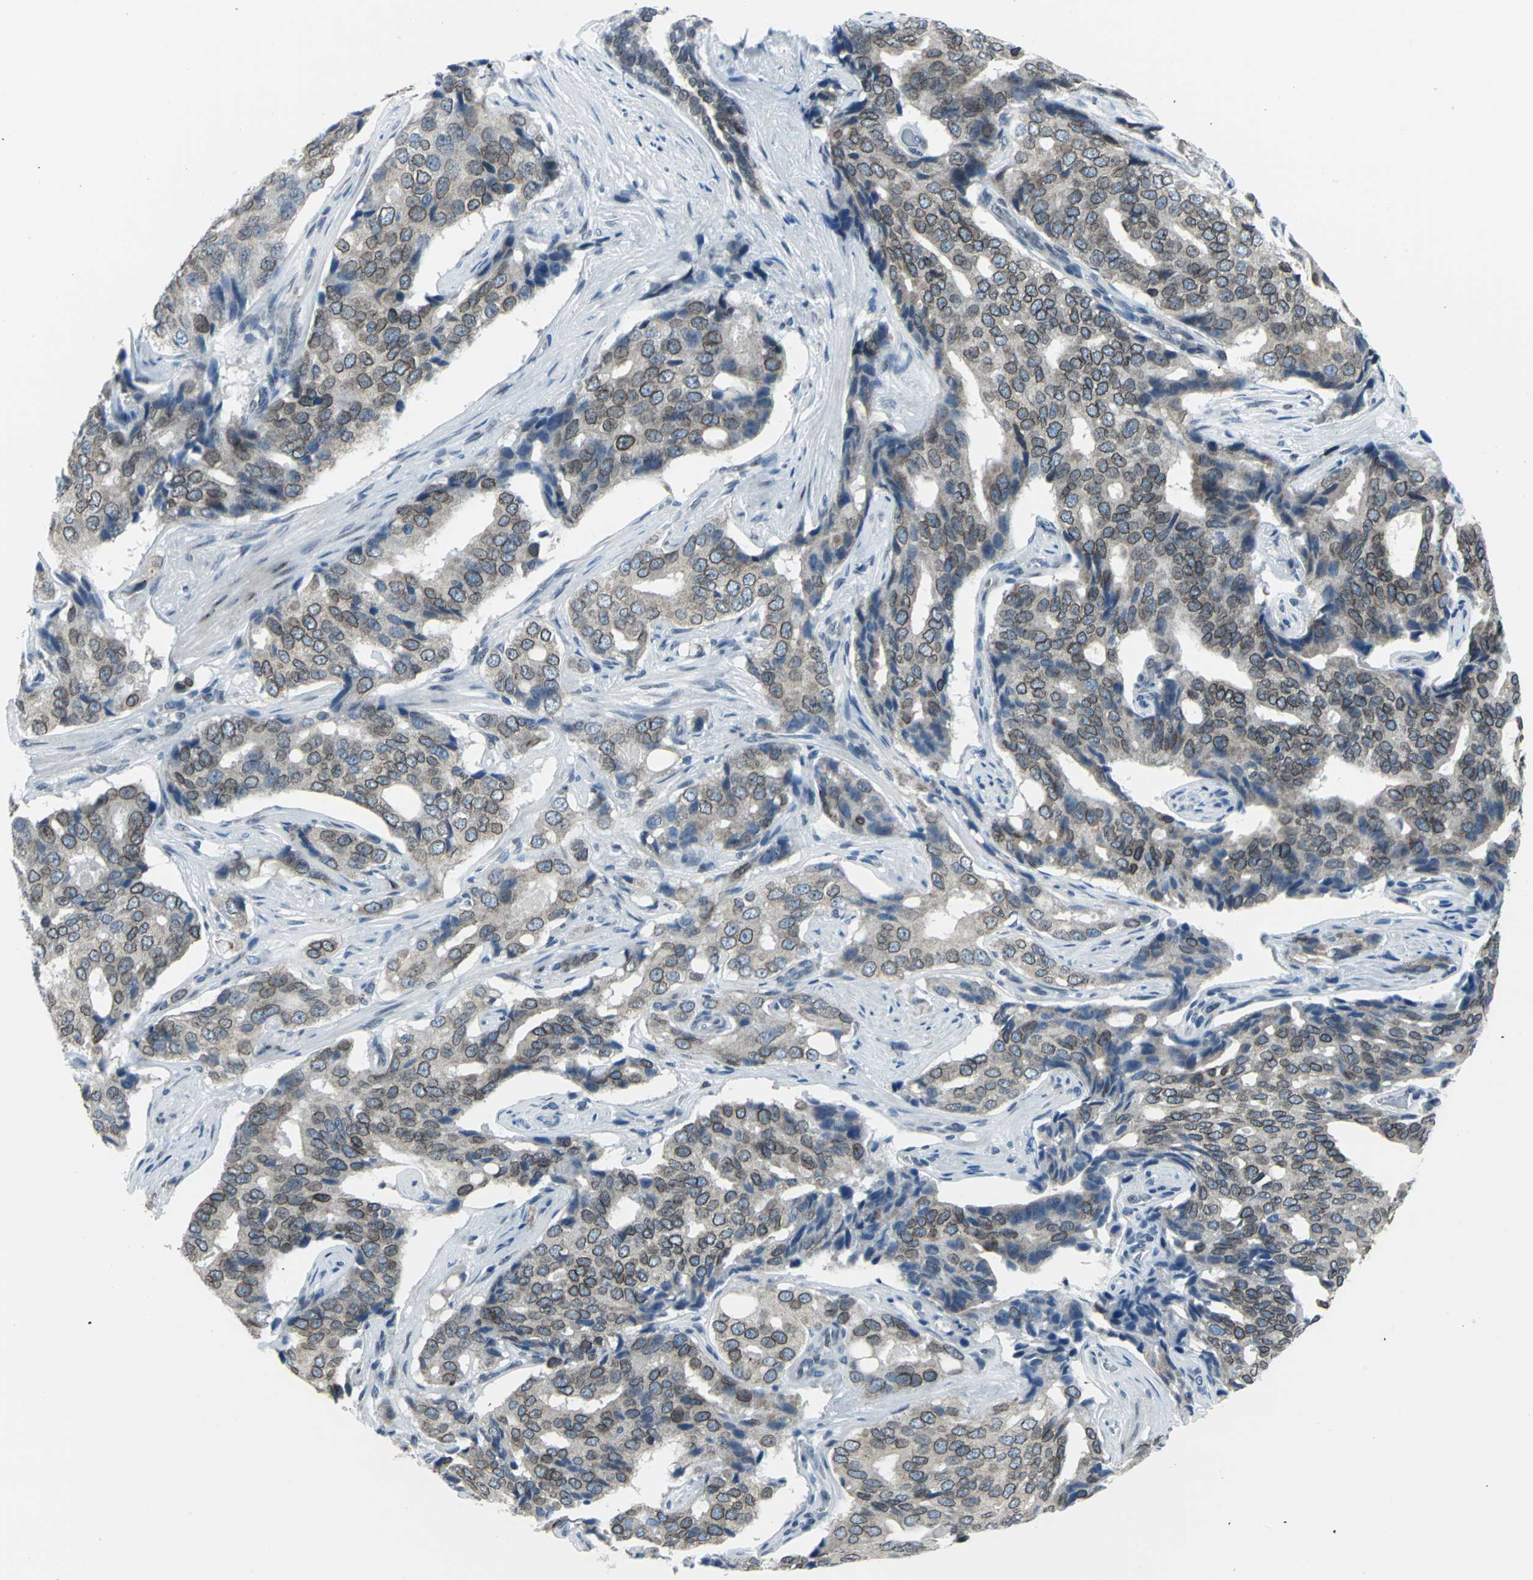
{"staining": {"intensity": "moderate", "quantity": ">75%", "location": "cytoplasmic/membranous,nuclear"}, "tissue": "prostate cancer", "cell_type": "Tumor cells", "image_type": "cancer", "snomed": [{"axis": "morphology", "description": "Adenocarcinoma, High grade"}, {"axis": "topography", "description": "Prostate"}], "caption": "Human prostate cancer (adenocarcinoma (high-grade)) stained for a protein (brown) demonstrates moderate cytoplasmic/membranous and nuclear positive staining in approximately >75% of tumor cells.", "gene": "SNUPN", "patient": {"sex": "male", "age": 58}}